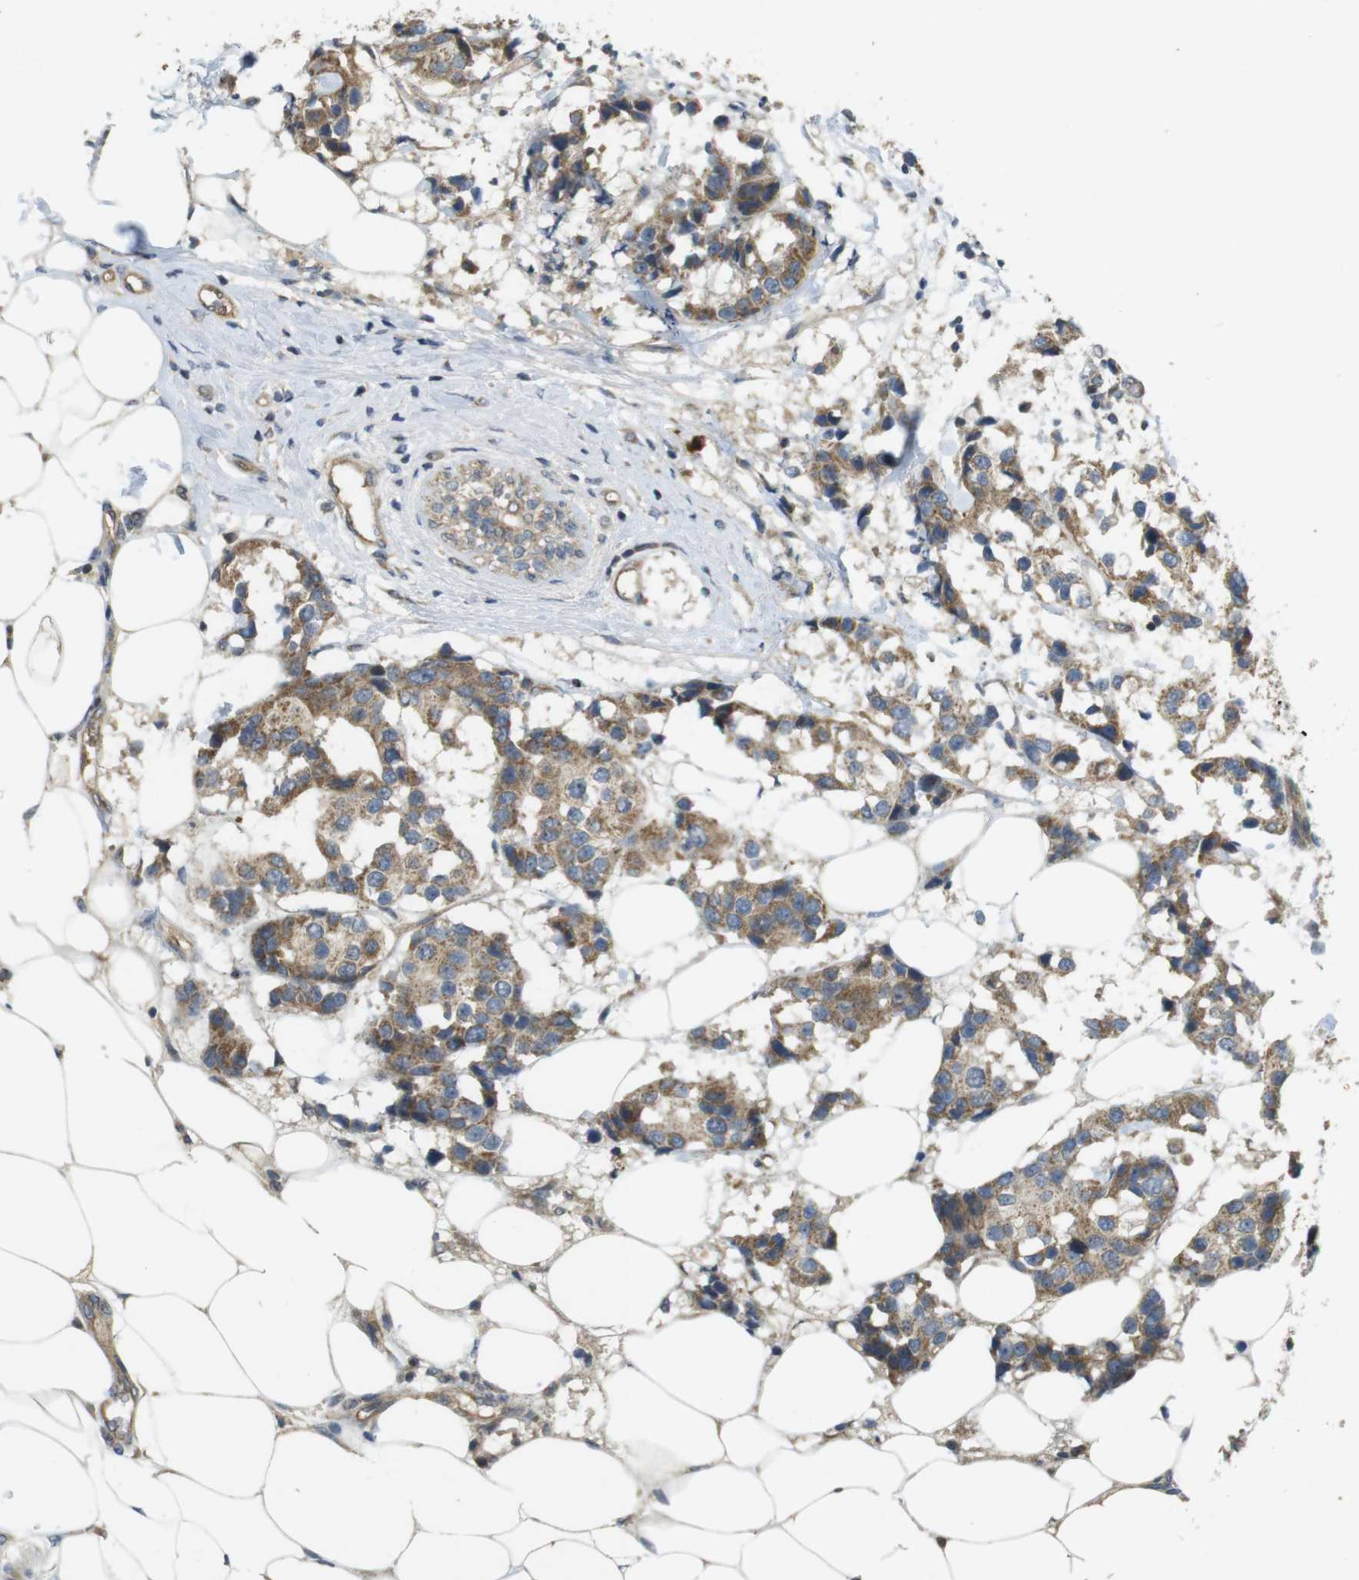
{"staining": {"intensity": "moderate", "quantity": ">75%", "location": "cytoplasmic/membranous"}, "tissue": "breast cancer", "cell_type": "Tumor cells", "image_type": "cancer", "snomed": [{"axis": "morphology", "description": "Normal tissue, NOS"}, {"axis": "morphology", "description": "Duct carcinoma"}, {"axis": "topography", "description": "Breast"}], "caption": "A high-resolution micrograph shows immunohistochemistry staining of infiltrating ductal carcinoma (breast), which reveals moderate cytoplasmic/membranous staining in approximately >75% of tumor cells.", "gene": "CLTC", "patient": {"sex": "female", "age": 39}}